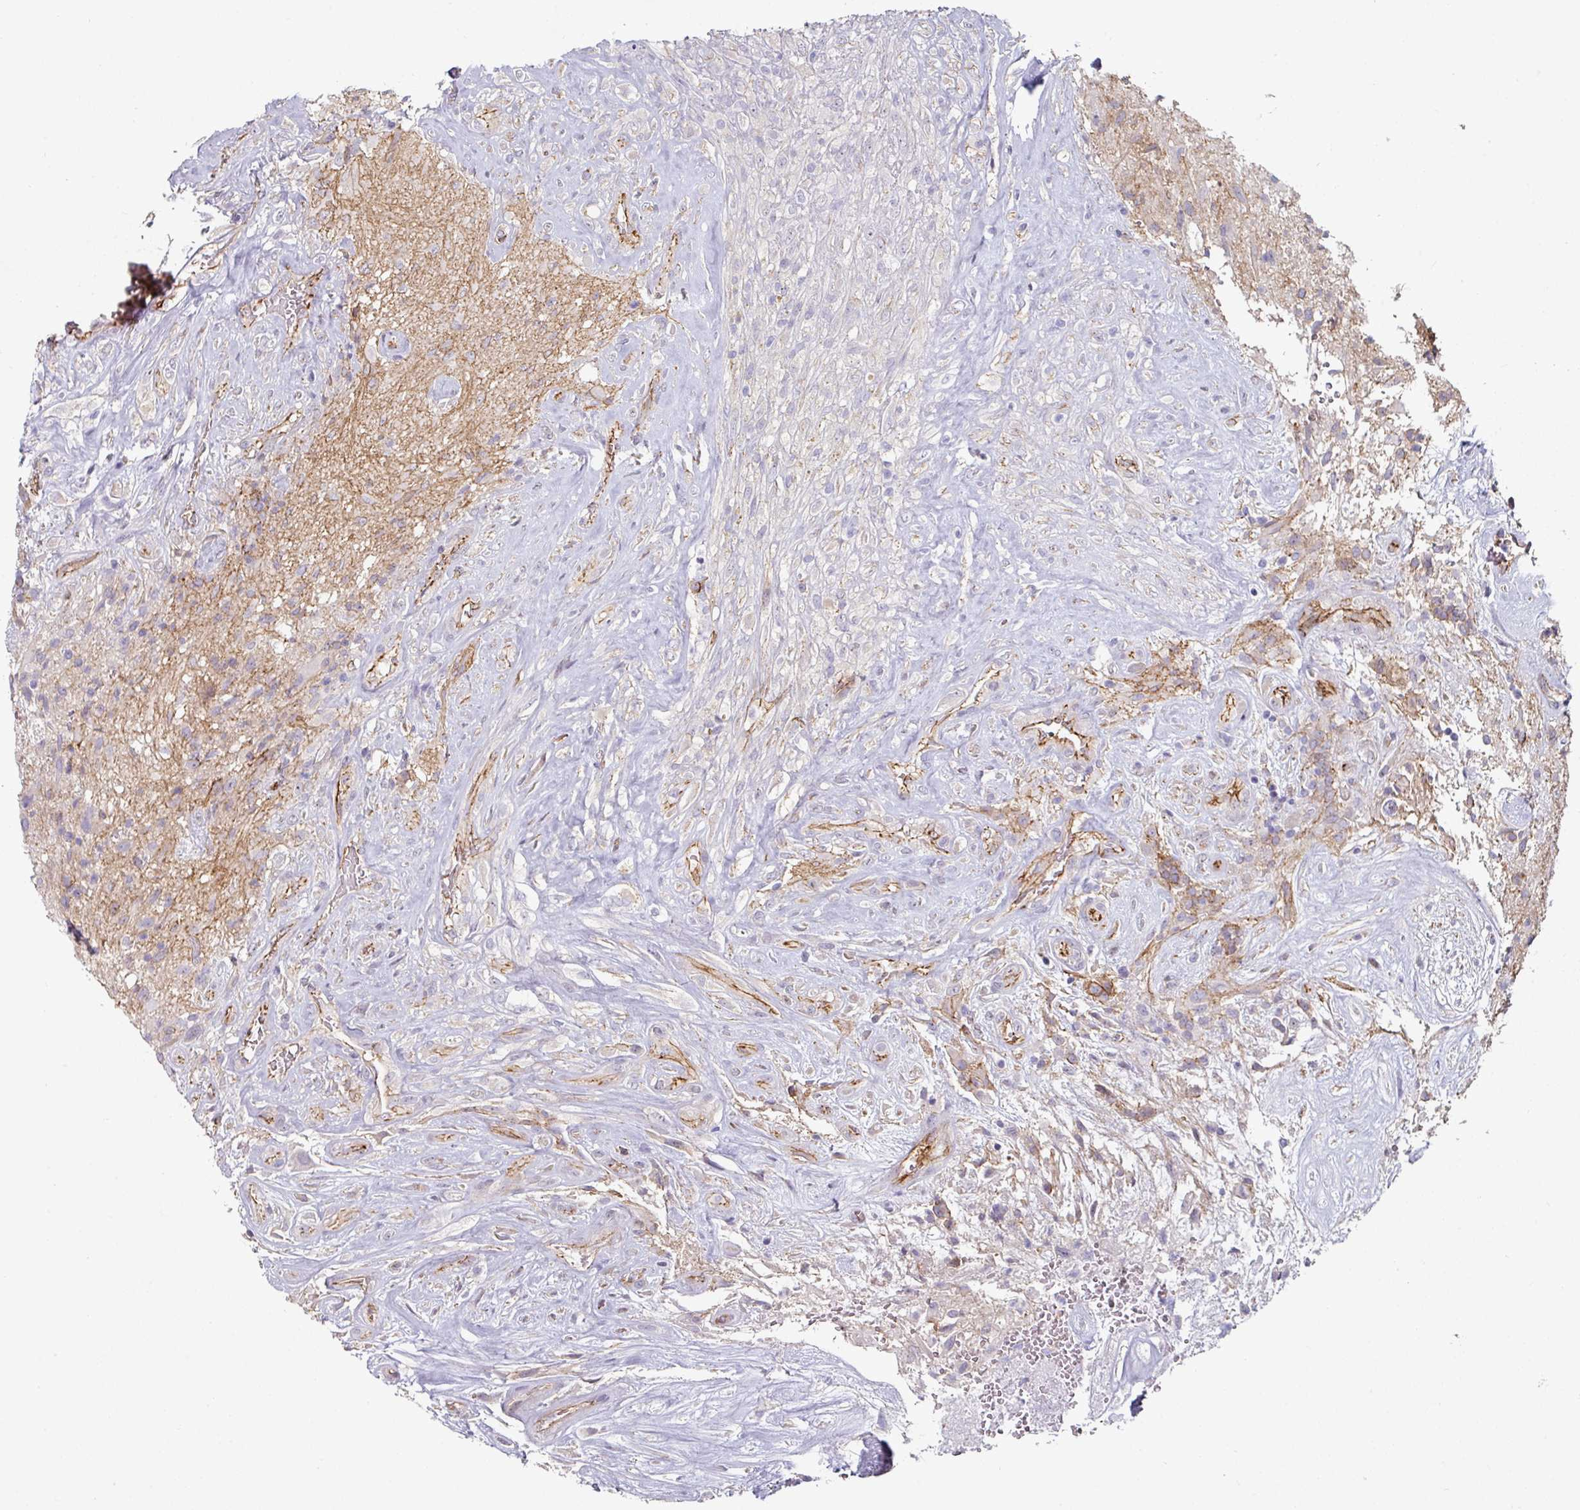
{"staining": {"intensity": "weak", "quantity": "25%-75%", "location": "cytoplasmic/membranous"}, "tissue": "glioma", "cell_type": "Tumor cells", "image_type": "cancer", "snomed": [{"axis": "morphology", "description": "Glioma, malignant, High grade"}, {"axis": "topography", "description": "Brain"}], "caption": "An IHC micrograph of tumor tissue is shown. Protein staining in brown labels weak cytoplasmic/membranous positivity in high-grade glioma (malignant) within tumor cells. (Stains: DAB (3,3'-diaminobenzidine) in brown, nuclei in blue, Microscopy: brightfield microscopy at high magnification).", "gene": "JUP", "patient": {"sex": "male", "age": 56}}